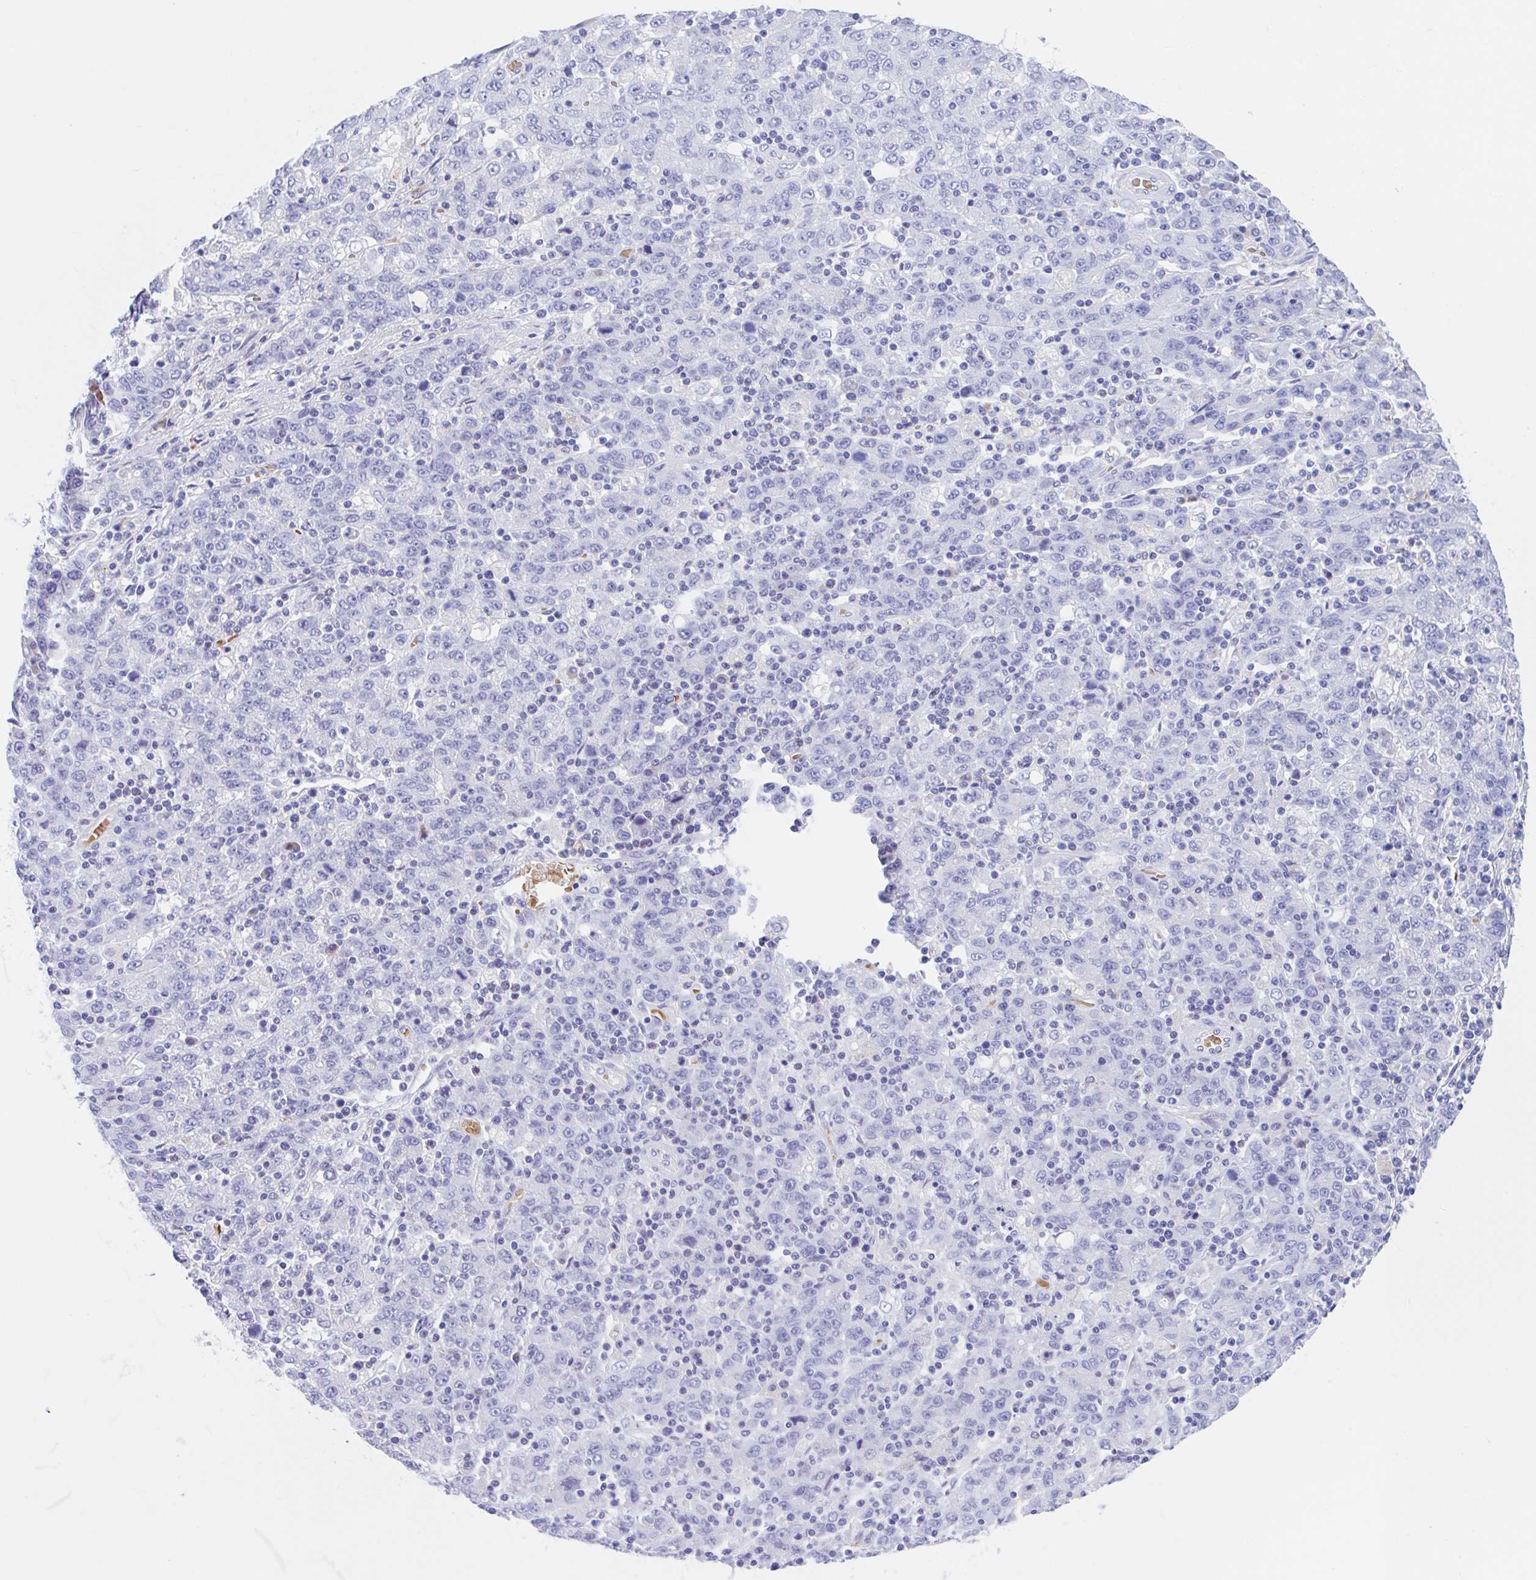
{"staining": {"intensity": "negative", "quantity": "none", "location": "none"}, "tissue": "stomach cancer", "cell_type": "Tumor cells", "image_type": "cancer", "snomed": [{"axis": "morphology", "description": "Adenocarcinoma, NOS"}, {"axis": "topography", "description": "Stomach, upper"}], "caption": "Image shows no protein staining in tumor cells of stomach adenocarcinoma tissue. Brightfield microscopy of immunohistochemistry (IHC) stained with DAB (brown) and hematoxylin (blue), captured at high magnification.", "gene": "ANKRD9", "patient": {"sex": "male", "age": 69}}